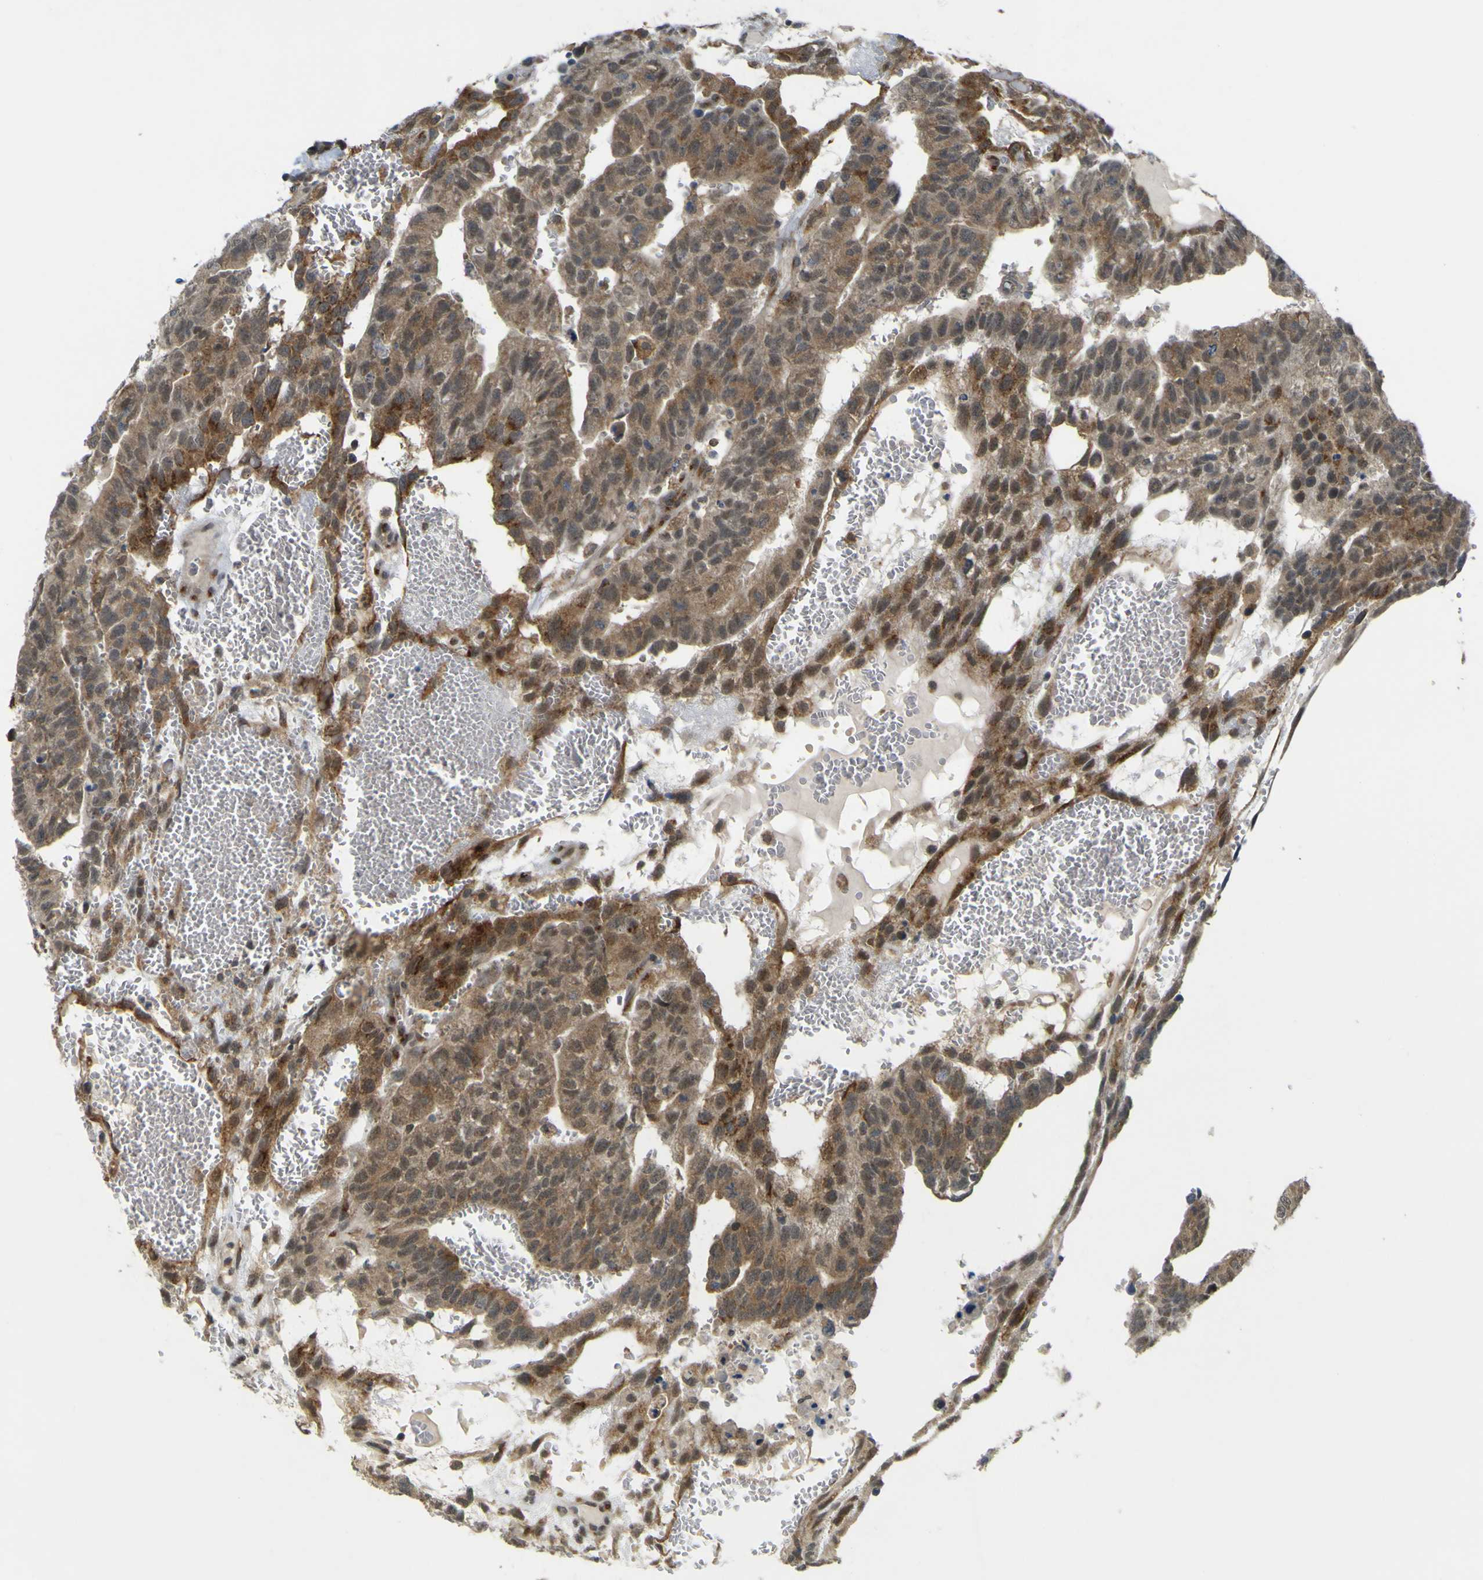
{"staining": {"intensity": "weak", "quantity": ">75%", "location": "cytoplasmic/membranous"}, "tissue": "testis cancer", "cell_type": "Tumor cells", "image_type": "cancer", "snomed": [{"axis": "morphology", "description": "Seminoma, NOS"}, {"axis": "morphology", "description": "Carcinoma, Embryonal, NOS"}, {"axis": "topography", "description": "Testis"}], "caption": "IHC of human testis embryonal carcinoma exhibits low levels of weak cytoplasmic/membranous expression in approximately >75% of tumor cells.", "gene": "IGF2R", "patient": {"sex": "male", "age": 52}}